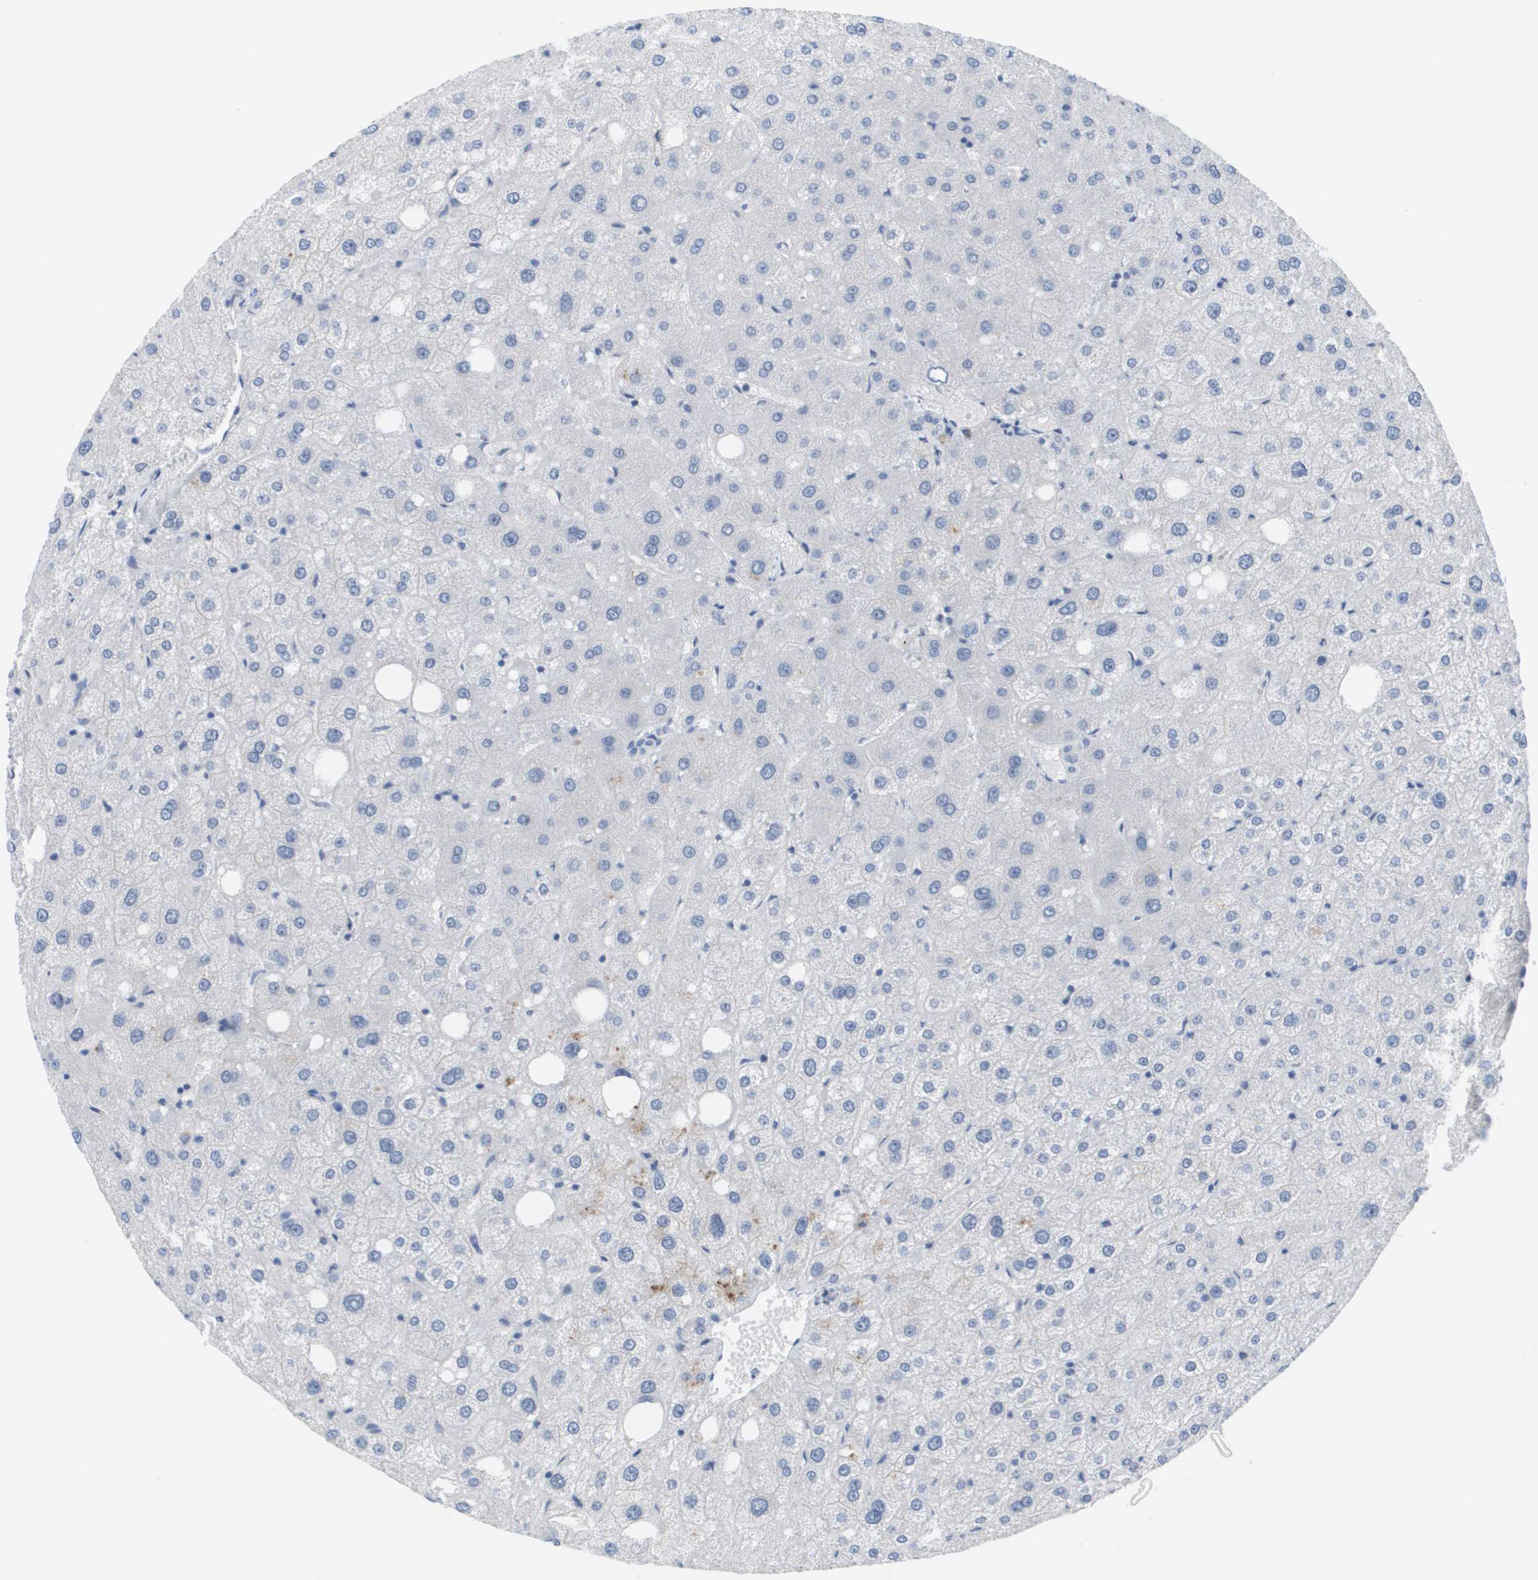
{"staining": {"intensity": "negative", "quantity": "none", "location": "none"}, "tissue": "liver", "cell_type": "Cholangiocytes", "image_type": "normal", "snomed": [{"axis": "morphology", "description": "Normal tissue, NOS"}, {"axis": "topography", "description": "Liver"}], "caption": "A high-resolution photomicrograph shows immunohistochemistry (IHC) staining of benign liver, which displays no significant staining in cholangiocytes.", "gene": "ANGPT2", "patient": {"sex": "male", "age": 73}}